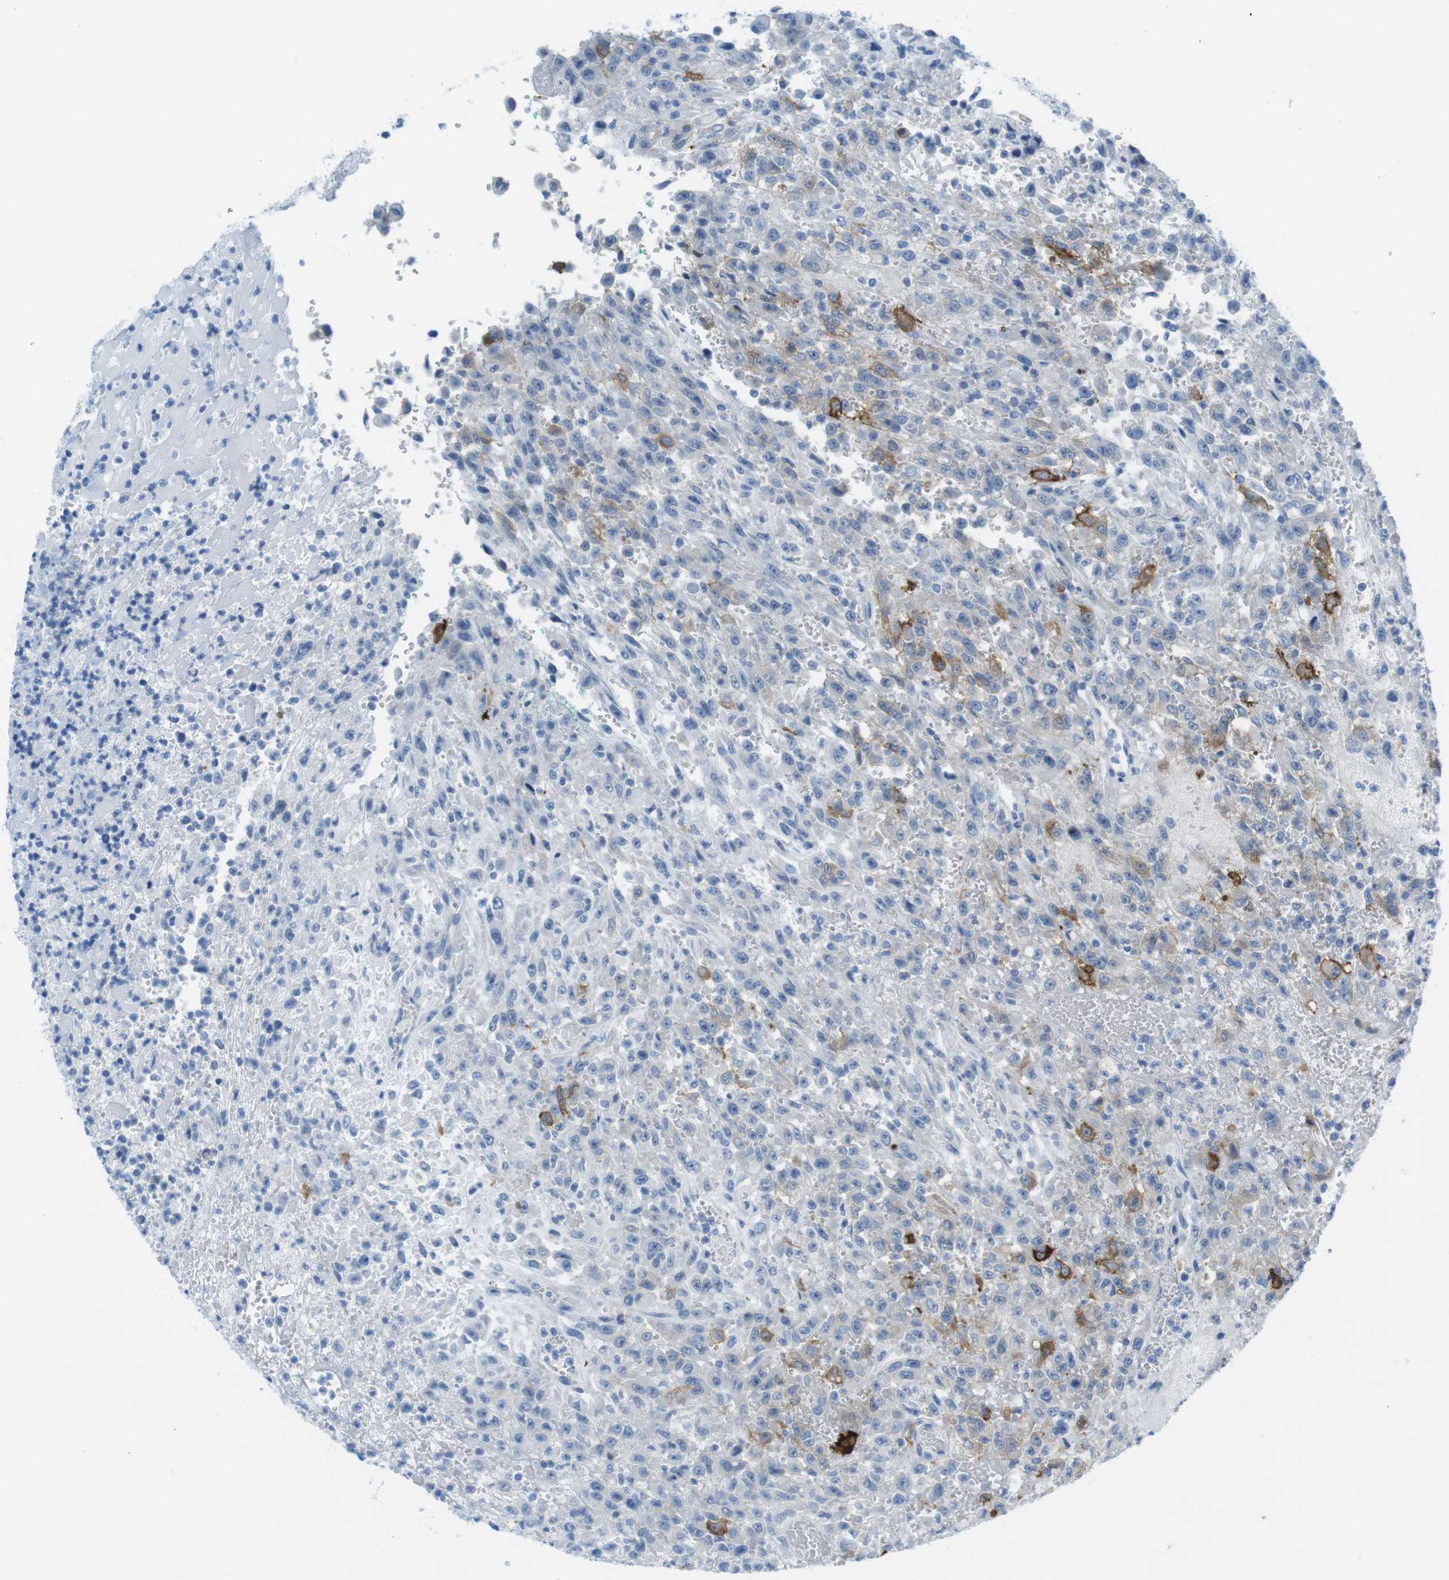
{"staining": {"intensity": "moderate", "quantity": "<25%", "location": "cytoplasmic/membranous"}, "tissue": "urothelial cancer", "cell_type": "Tumor cells", "image_type": "cancer", "snomed": [{"axis": "morphology", "description": "Urothelial carcinoma, High grade"}, {"axis": "topography", "description": "Urinary bladder"}], "caption": "This is an image of immunohistochemistry (IHC) staining of urothelial cancer, which shows moderate expression in the cytoplasmic/membranous of tumor cells.", "gene": "GAP43", "patient": {"sex": "male", "age": 46}}